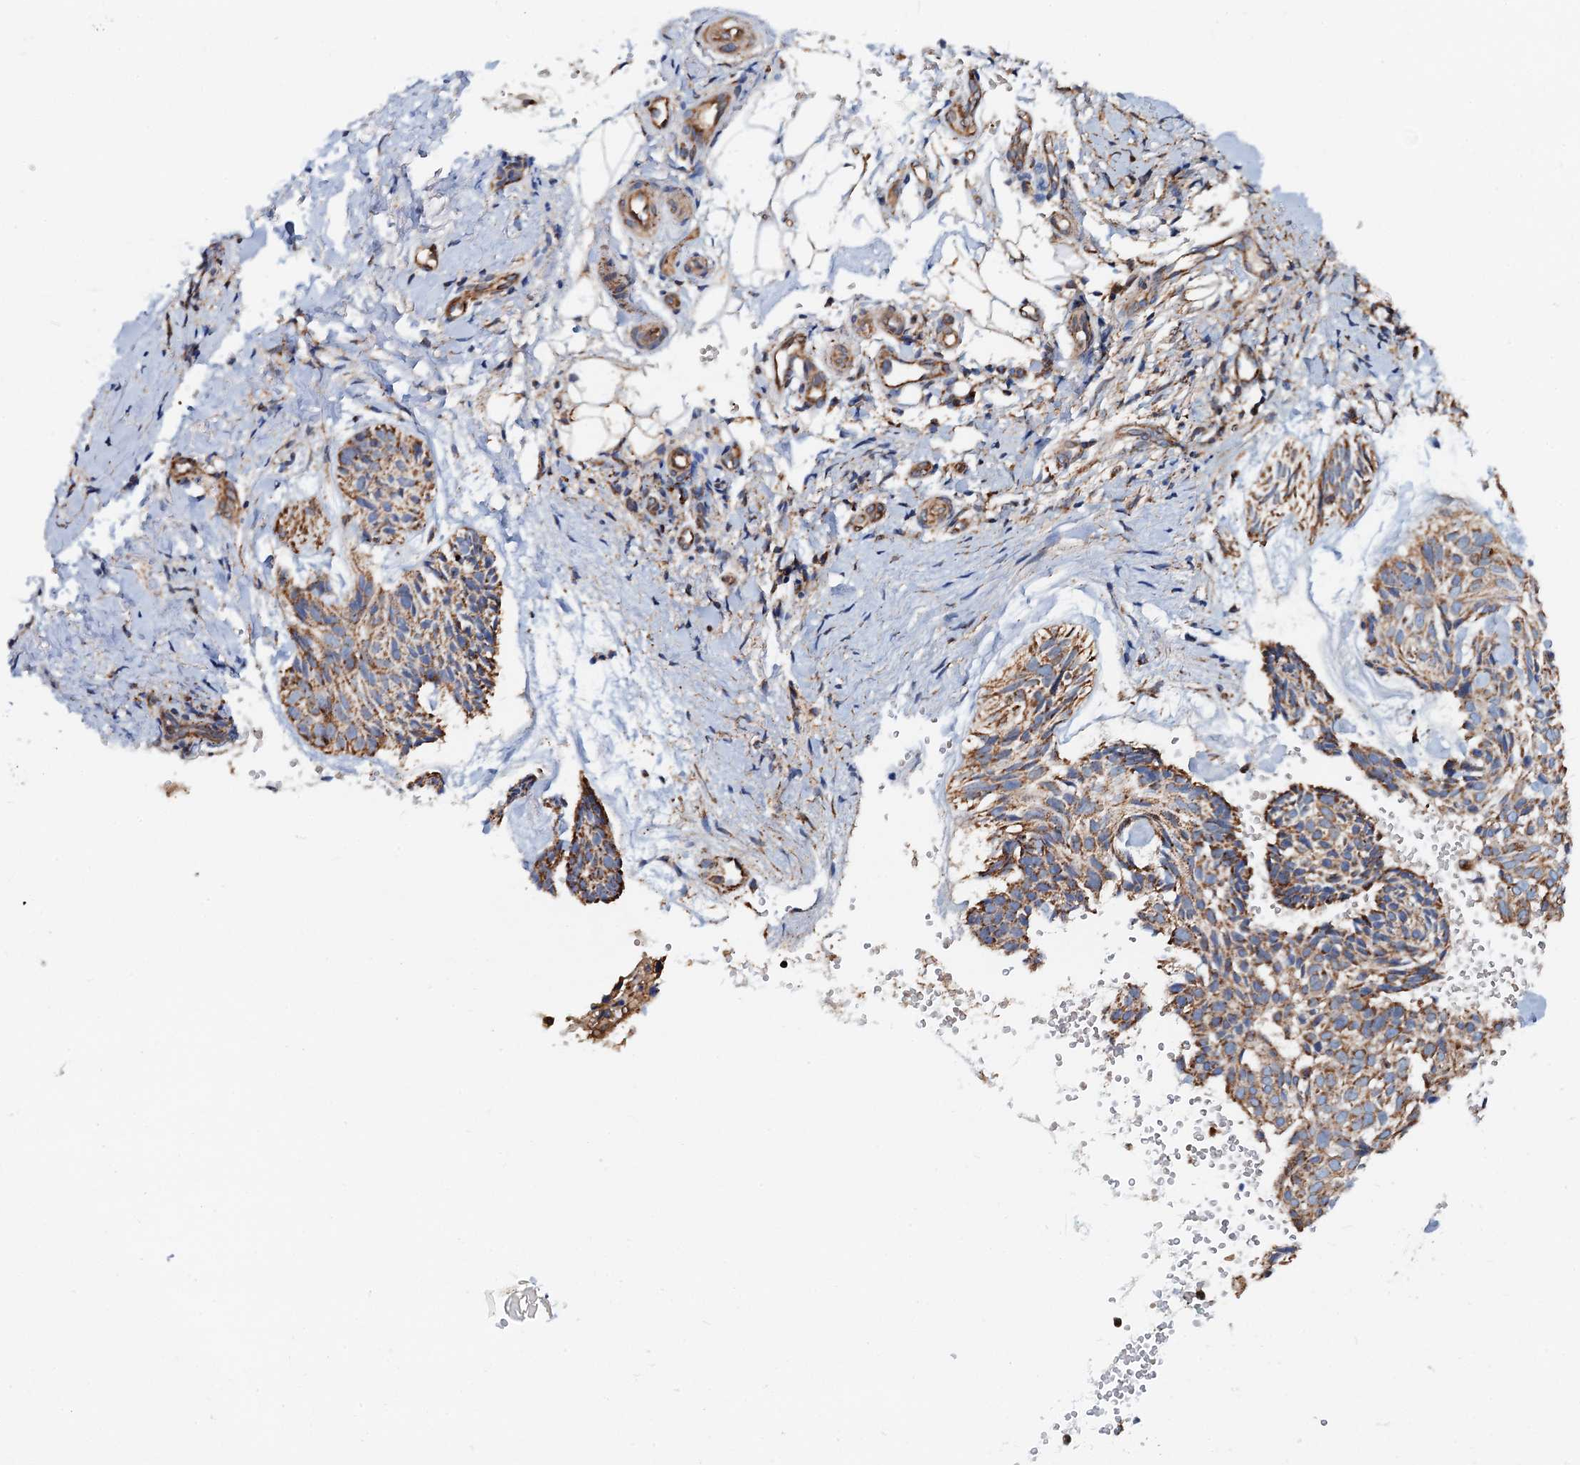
{"staining": {"intensity": "moderate", "quantity": ">75%", "location": "cytoplasmic/membranous"}, "tissue": "skin cancer", "cell_type": "Tumor cells", "image_type": "cancer", "snomed": [{"axis": "morphology", "description": "Normal tissue, NOS"}, {"axis": "morphology", "description": "Basal cell carcinoma"}, {"axis": "topography", "description": "Skin"}], "caption": "Moderate cytoplasmic/membranous positivity for a protein is present in about >75% of tumor cells of skin basal cell carcinoma using IHC.", "gene": "AAGAB", "patient": {"sex": "male", "age": 66}}